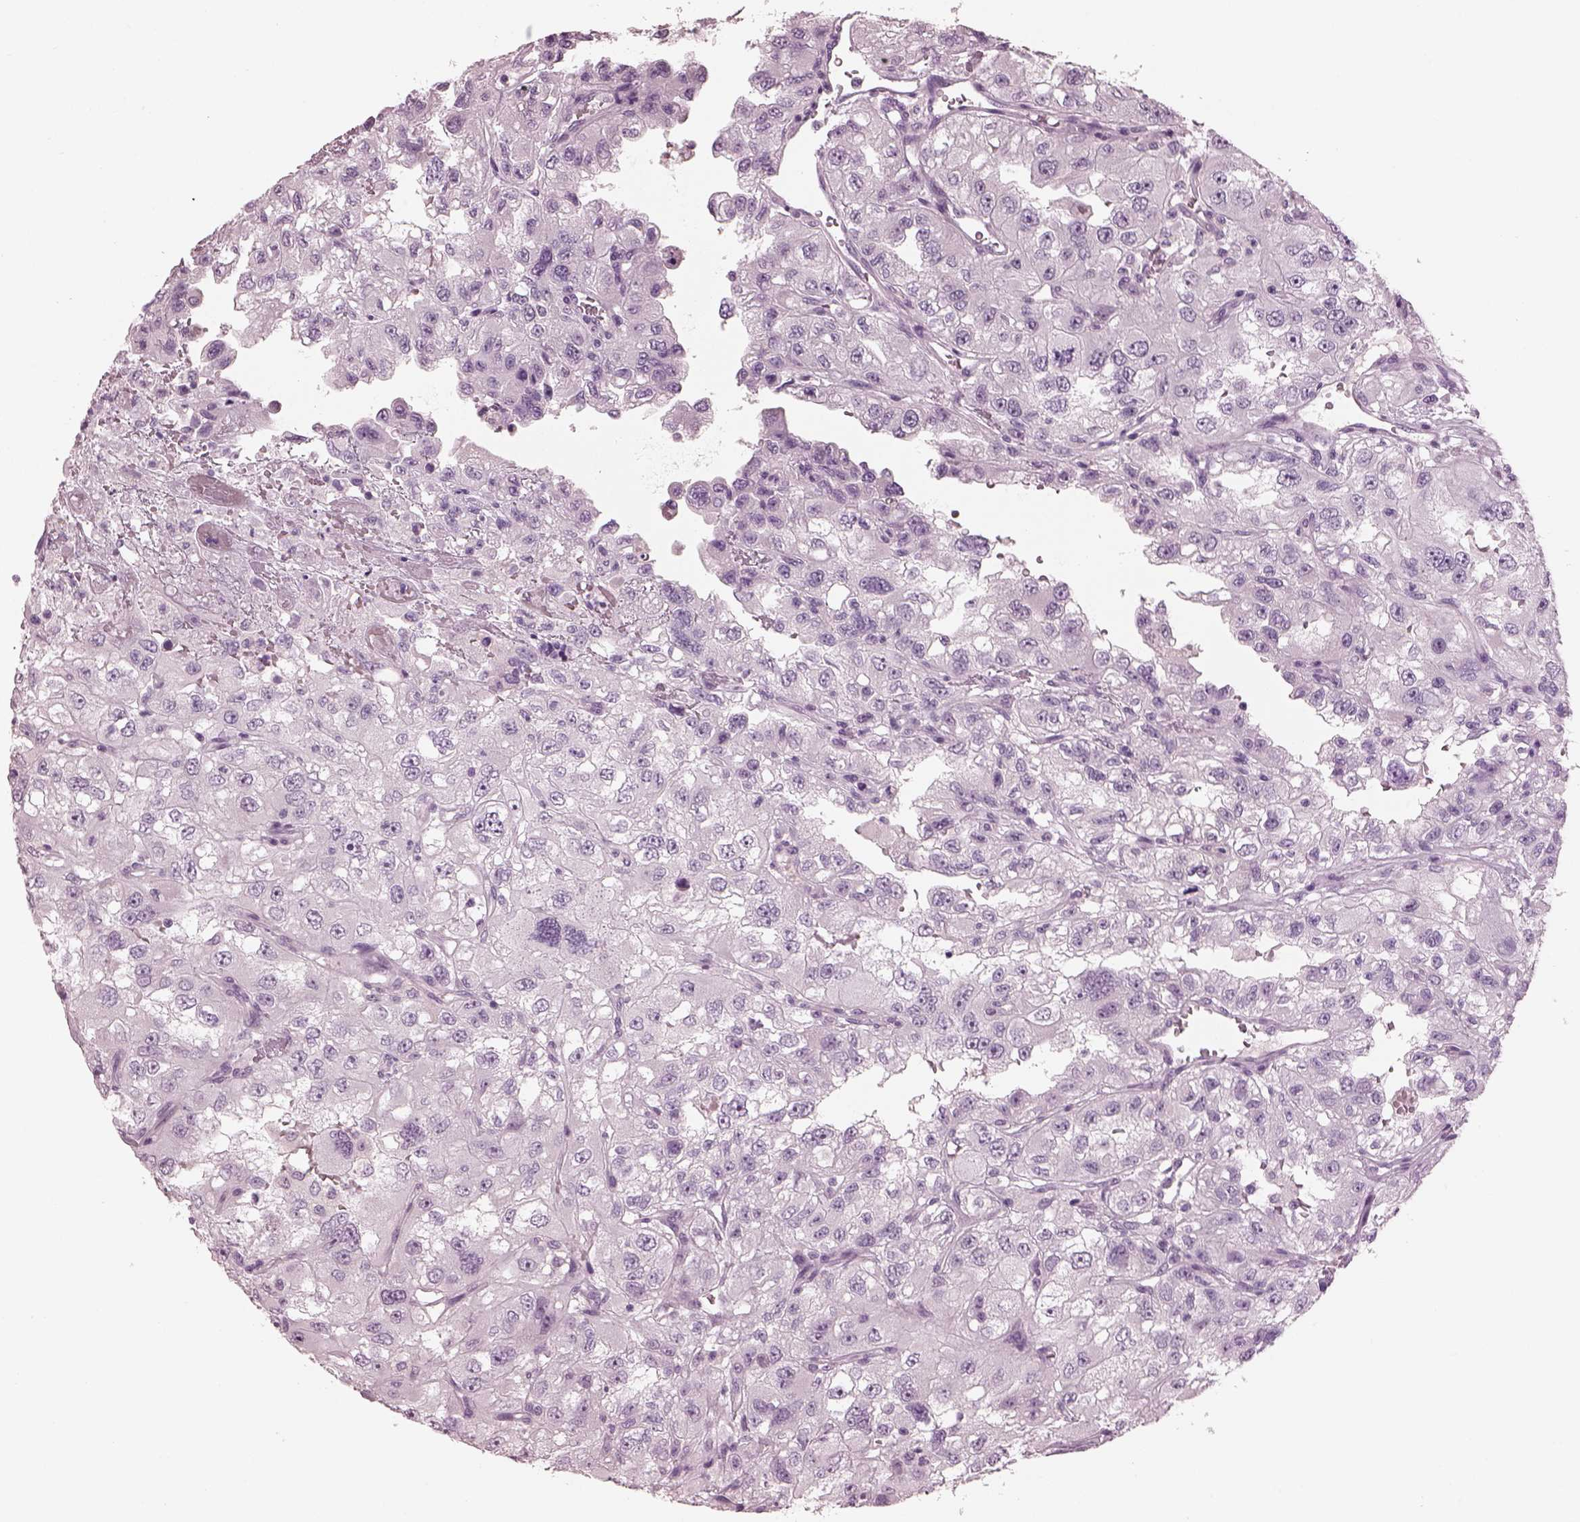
{"staining": {"intensity": "negative", "quantity": "none", "location": "none"}, "tissue": "renal cancer", "cell_type": "Tumor cells", "image_type": "cancer", "snomed": [{"axis": "morphology", "description": "Adenocarcinoma, NOS"}, {"axis": "topography", "description": "Kidney"}], "caption": "Immunohistochemistry (IHC) image of neoplastic tissue: adenocarcinoma (renal) stained with DAB shows no significant protein positivity in tumor cells. (Stains: DAB (3,3'-diaminobenzidine) IHC with hematoxylin counter stain, Microscopy: brightfield microscopy at high magnification).", "gene": "PACRG", "patient": {"sex": "male", "age": 64}}